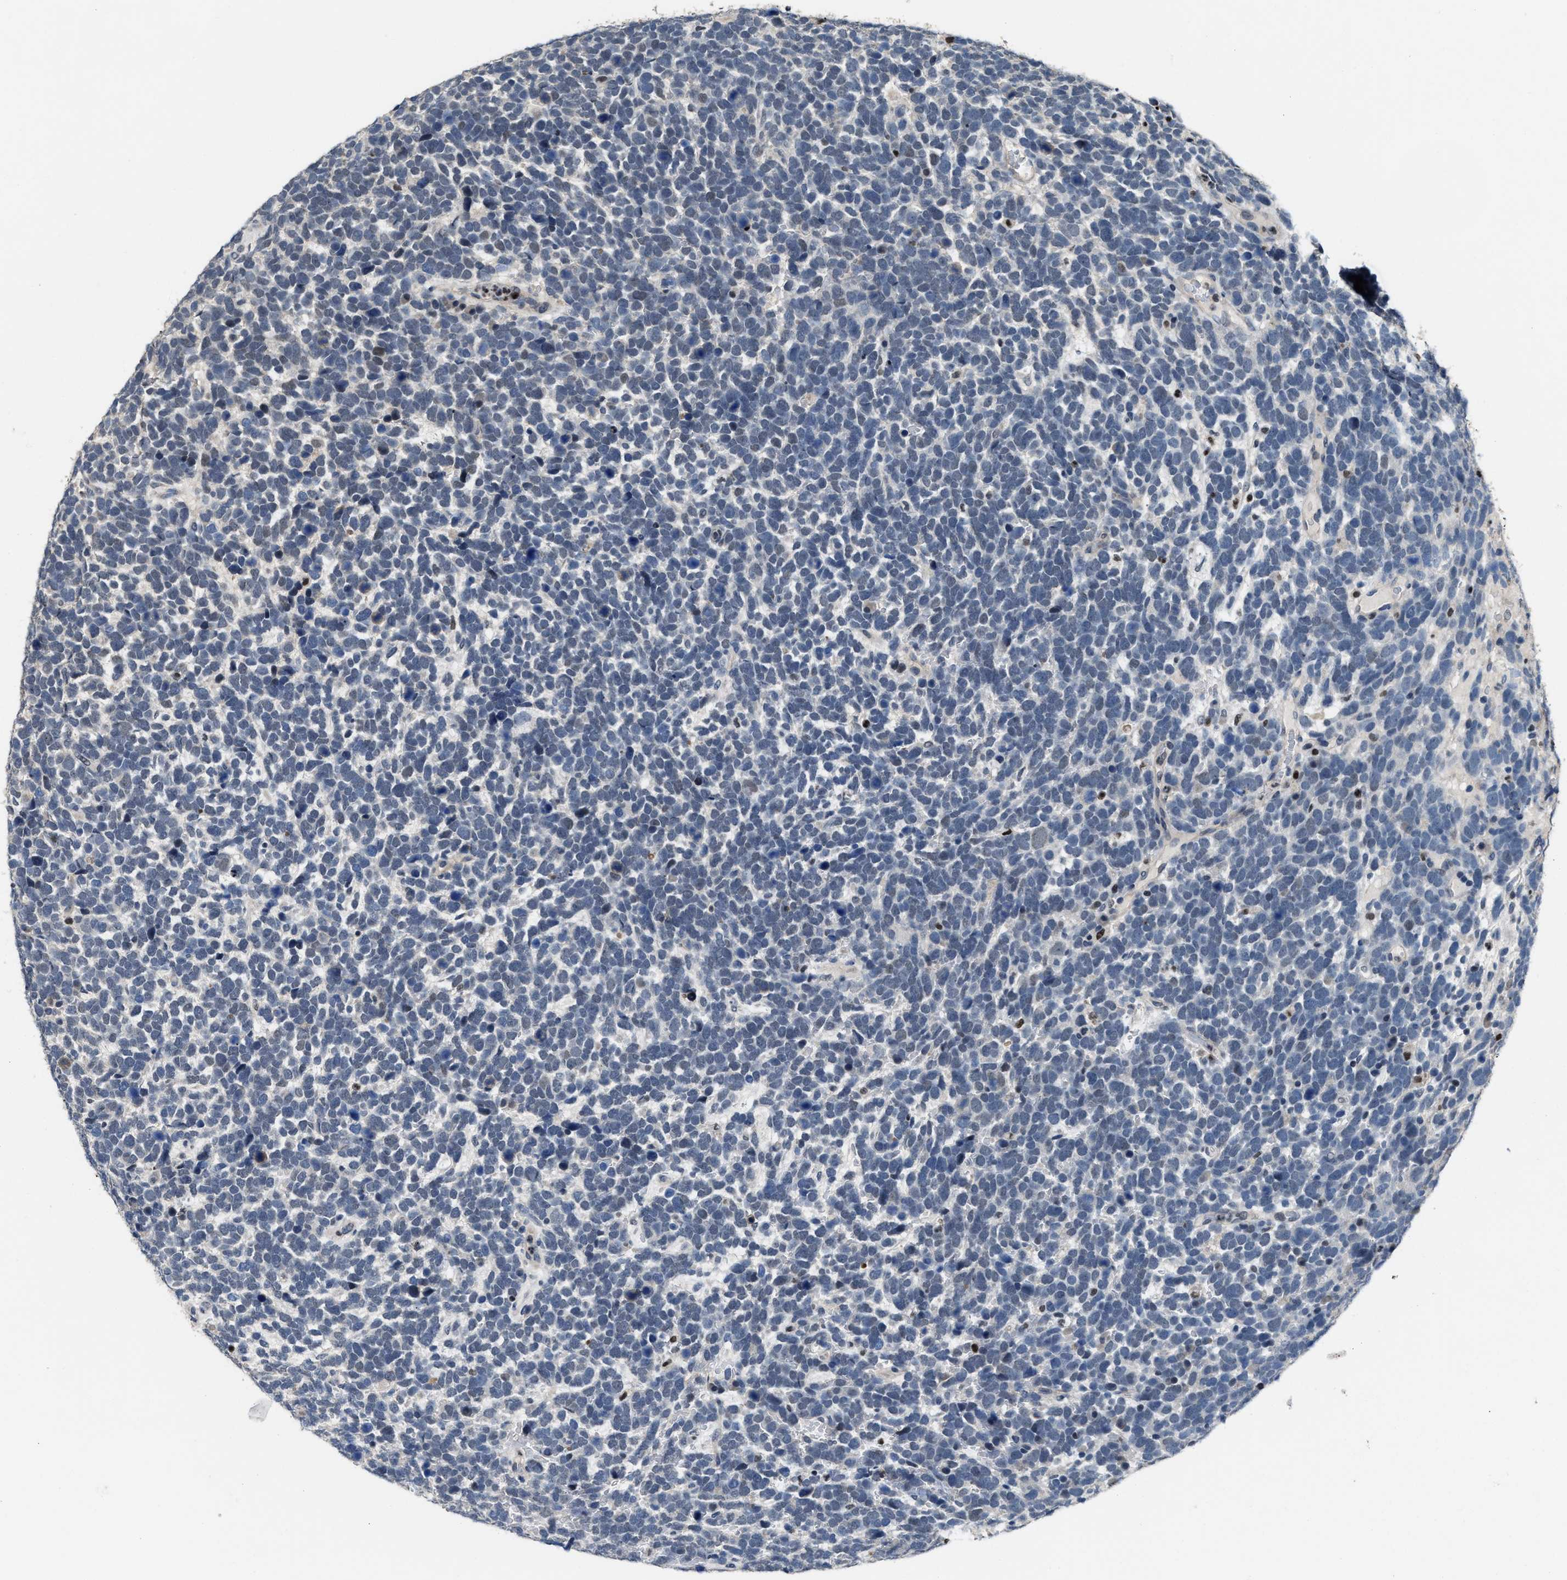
{"staining": {"intensity": "negative", "quantity": "none", "location": "none"}, "tissue": "urothelial cancer", "cell_type": "Tumor cells", "image_type": "cancer", "snomed": [{"axis": "morphology", "description": "Urothelial carcinoma, High grade"}, {"axis": "topography", "description": "Urinary bladder"}], "caption": "Human urothelial carcinoma (high-grade) stained for a protein using IHC demonstrates no positivity in tumor cells.", "gene": "ZNF20", "patient": {"sex": "female", "age": 82}}